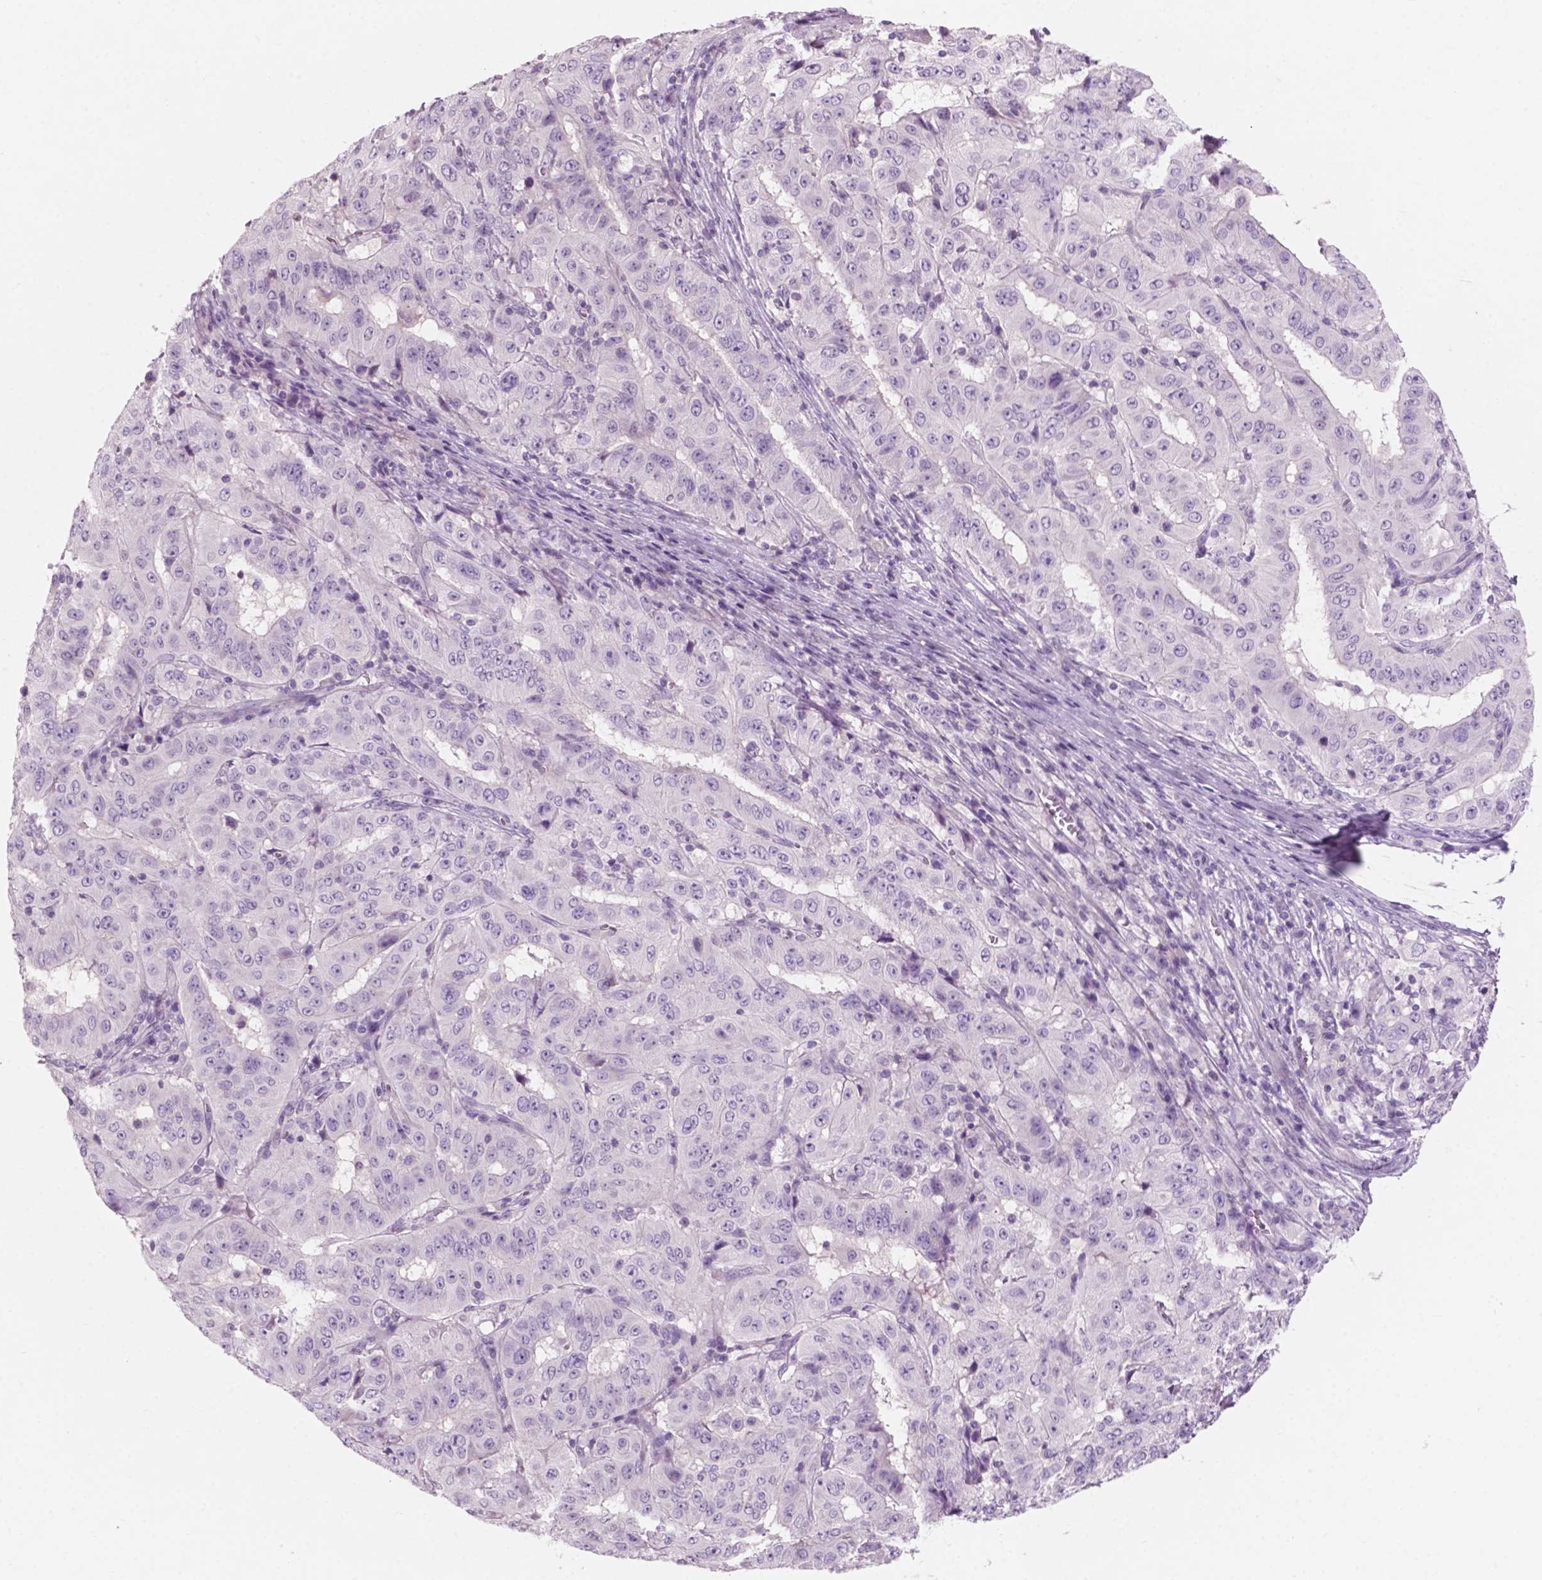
{"staining": {"intensity": "negative", "quantity": "none", "location": "none"}, "tissue": "pancreatic cancer", "cell_type": "Tumor cells", "image_type": "cancer", "snomed": [{"axis": "morphology", "description": "Adenocarcinoma, NOS"}, {"axis": "topography", "description": "Pancreas"}], "caption": "An IHC histopathology image of adenocarcinoma (pancreatic) is shown. There is no staining in tumor cells of adenocarcinoma (pancreatic). (DAB immunohistochemistry (IHC) with hematoxylin counter stain).", "gene": "AWAT1", "patient": {"sex": "male", "age": 63}}